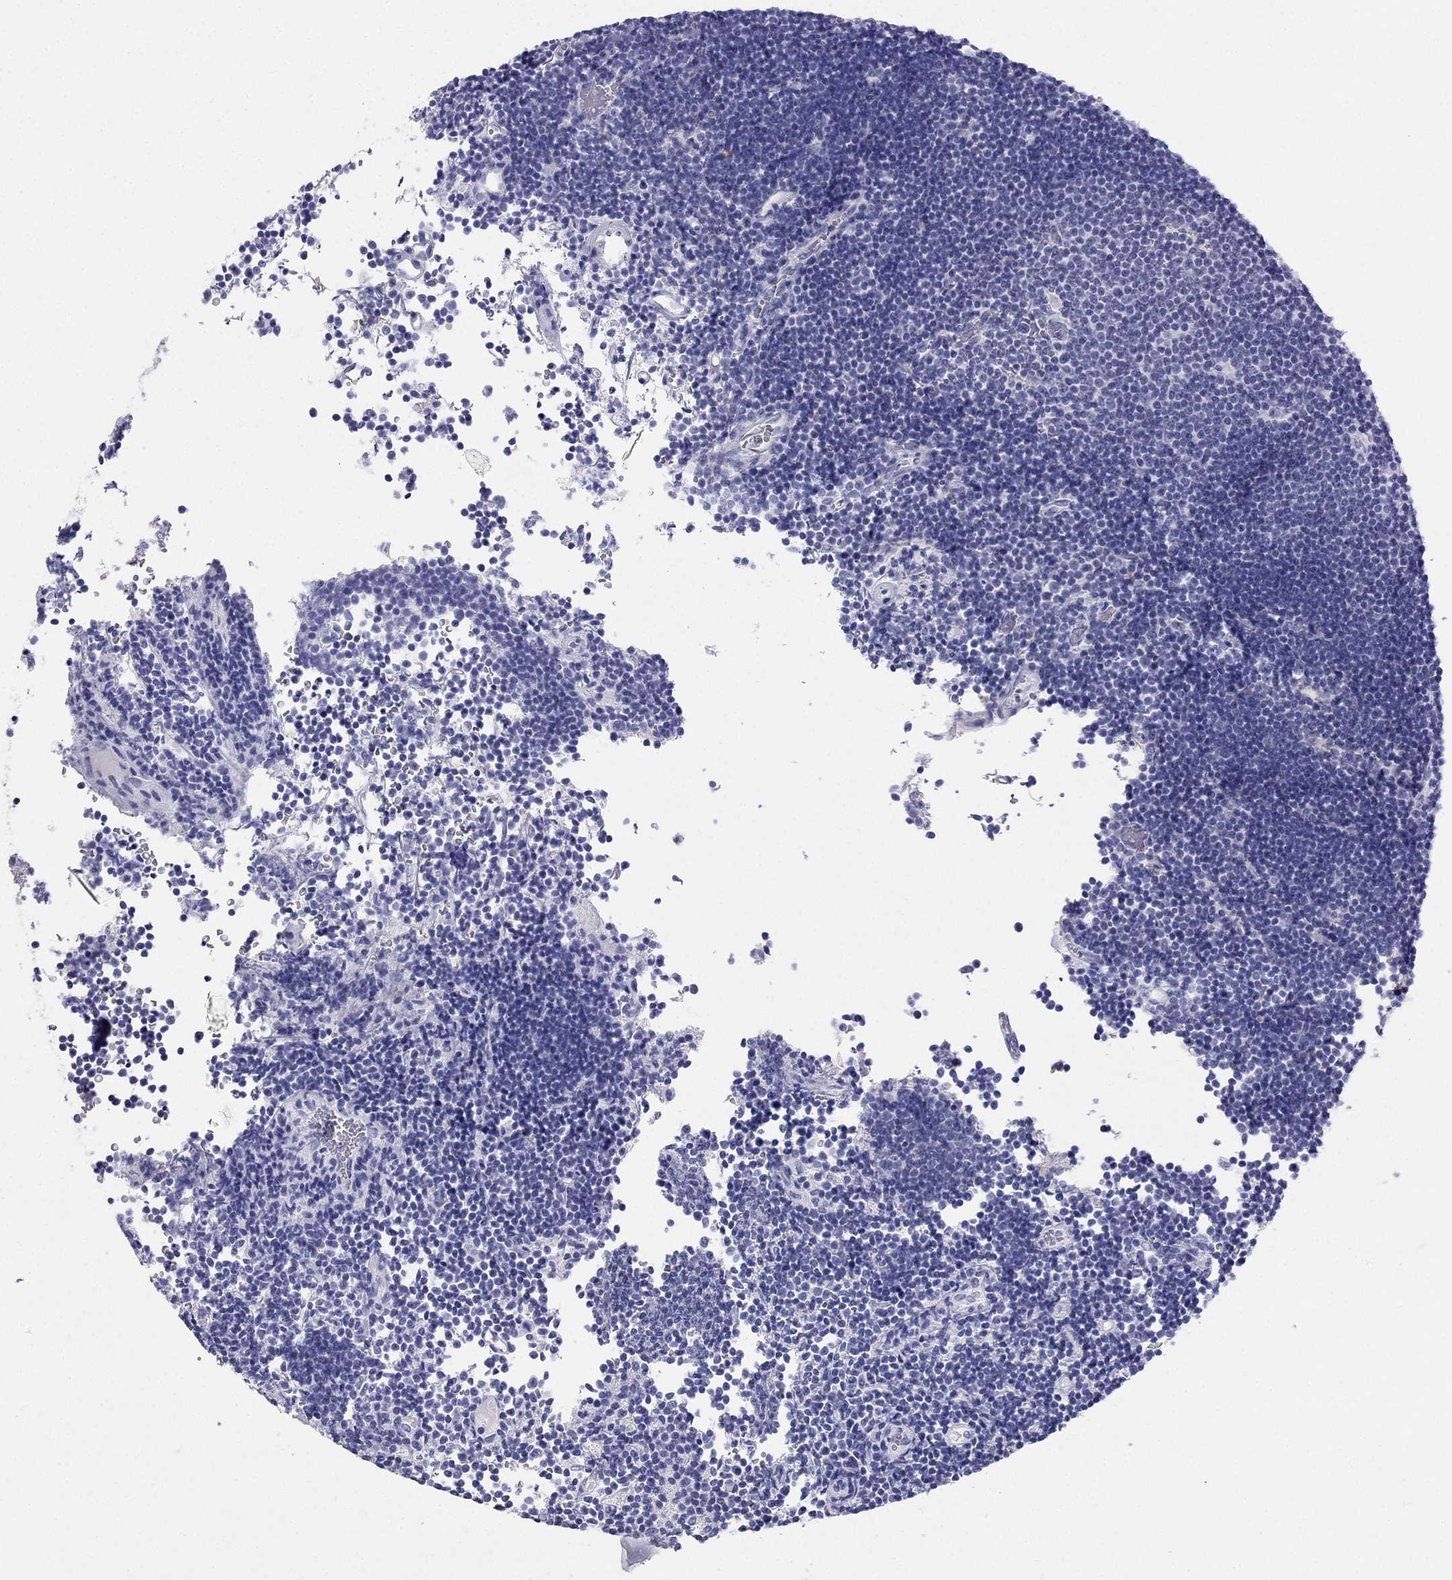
{"staining": {"intensity": "negative", "quantity": "none", "location": "none"}, "tissue": "lymphoma", "cell_type": "Tumor cells", "image_type": "cancer", "snomed": [{"axis": "morphology", "description": "Malignant lymphoma, non-Hodgkin's type, Low grade"}, {"axis": "topography", "description": "Brain"}], "caption": "Lymphoma was stained to show a protein in brown. There is no significant expression in tumor cells.", "gene": "RFLNA", "patient": {"sex": "female", "age": 66}}